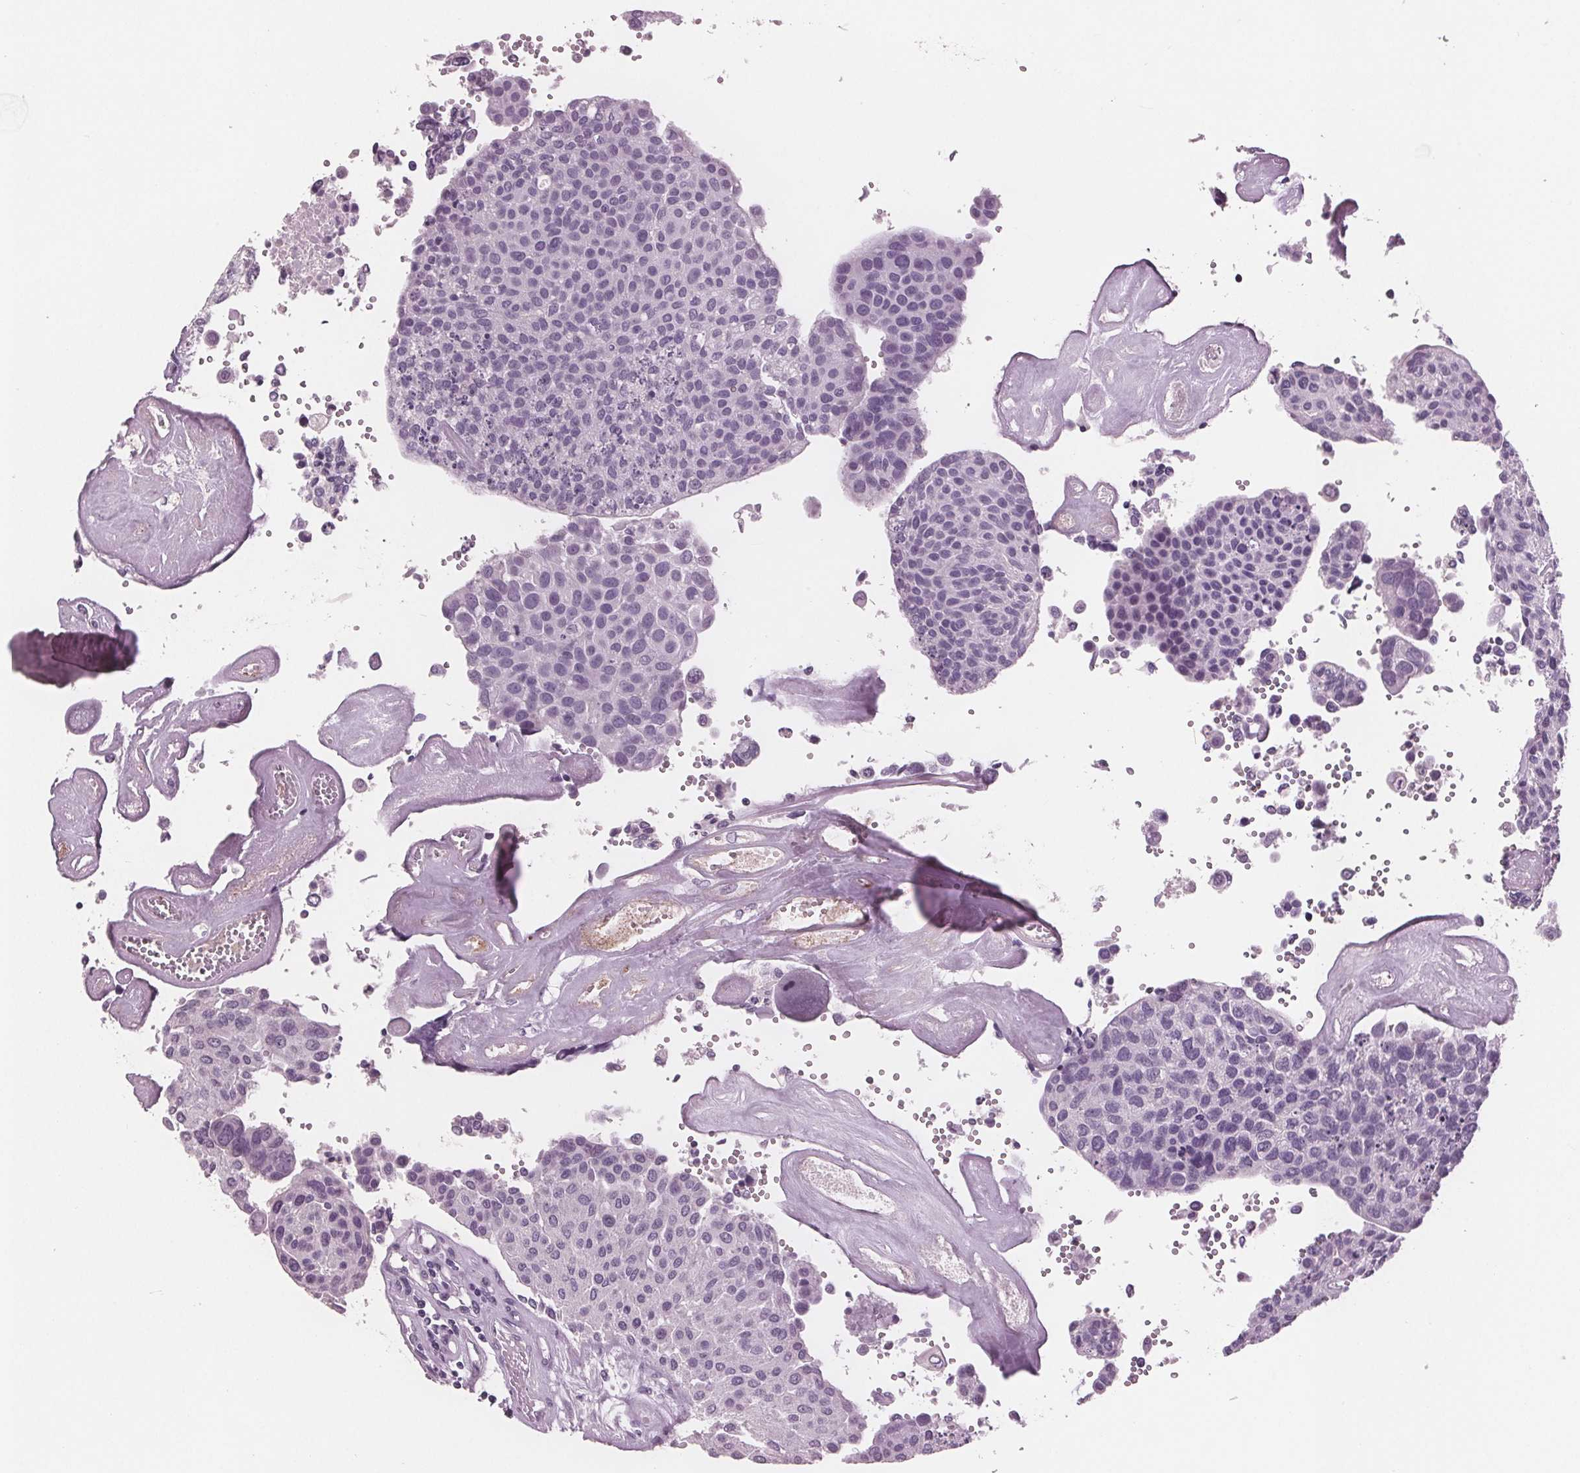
{"staining": {"intensity": "negative", "quantity": "none", "location": "none"}, "tissue": "urothelial cancer", "cell_type": "Tumor cells", "image_type": "cancer", "snomed": [{"axis": "morphology", "description": "Urothelial carcinoma, NOS"}, {"axis": "topography", "description": "Urinary bladder"}], "caption": "Immunohistochemistry (IHC) of urothelial cancer exhibits no staining in tumor cells.", "gene": "AMBP", "patient": {"sex": "male", "age": 55}}